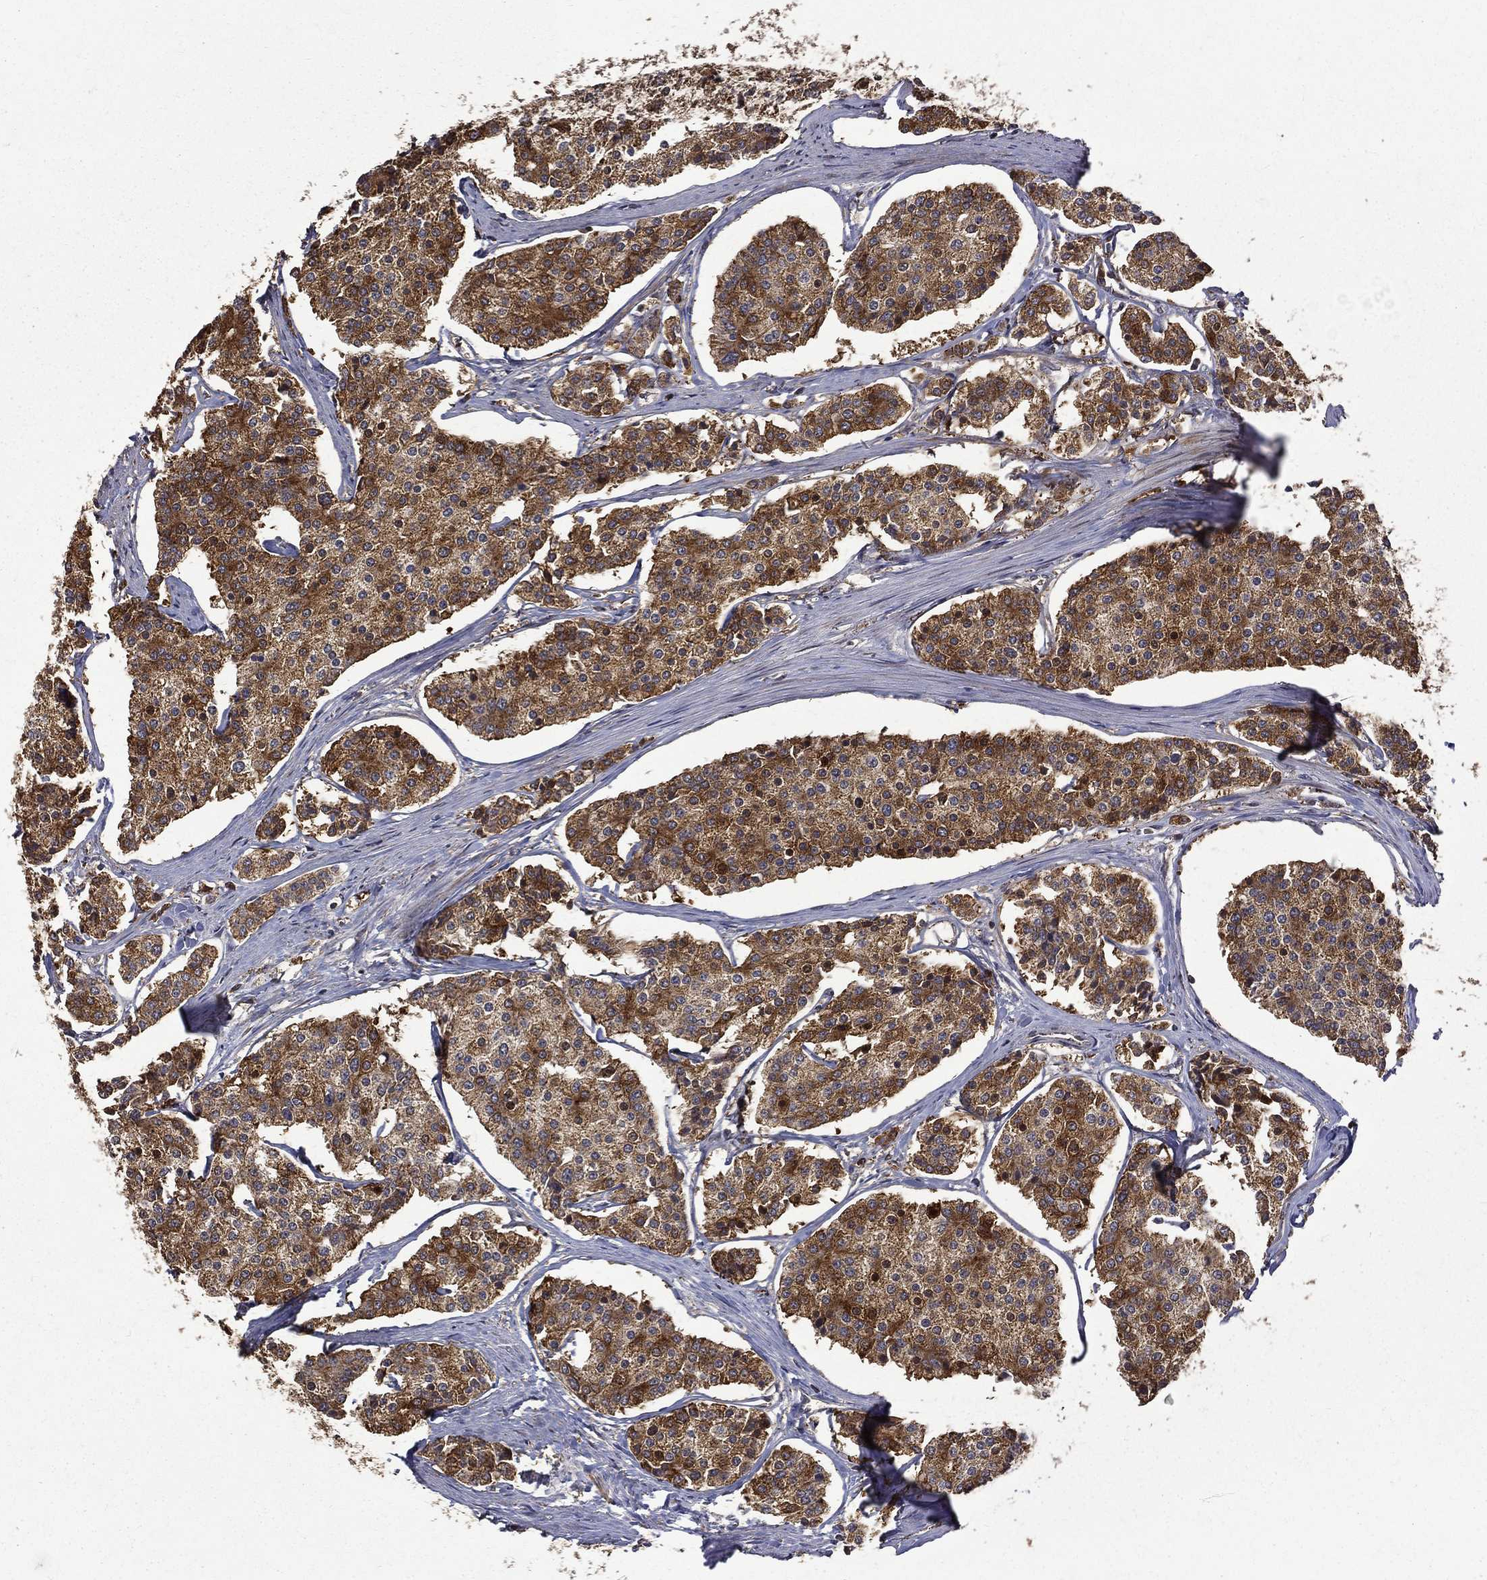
{"staining": {"intensity": "strong", "quantity": ">75%", "location": "cytoplasmic/membranous"}, "tissue": "carcinoid", "cell_type": "Tumor cells", "image_type": "cancer", "snomed": [{"axis": "morphology", "description": "Carcinoid, malignant, NOS"}, {"axis": "topography", "description": "Small intestine"}], "caption": "A high amount of strong cytoplasmic/membranous positivity is seen in about >75% of tumor cells in malignant carcinoid tissue.", "gene": "RPGR", "patient": {"sex": "female", "age": 65}}